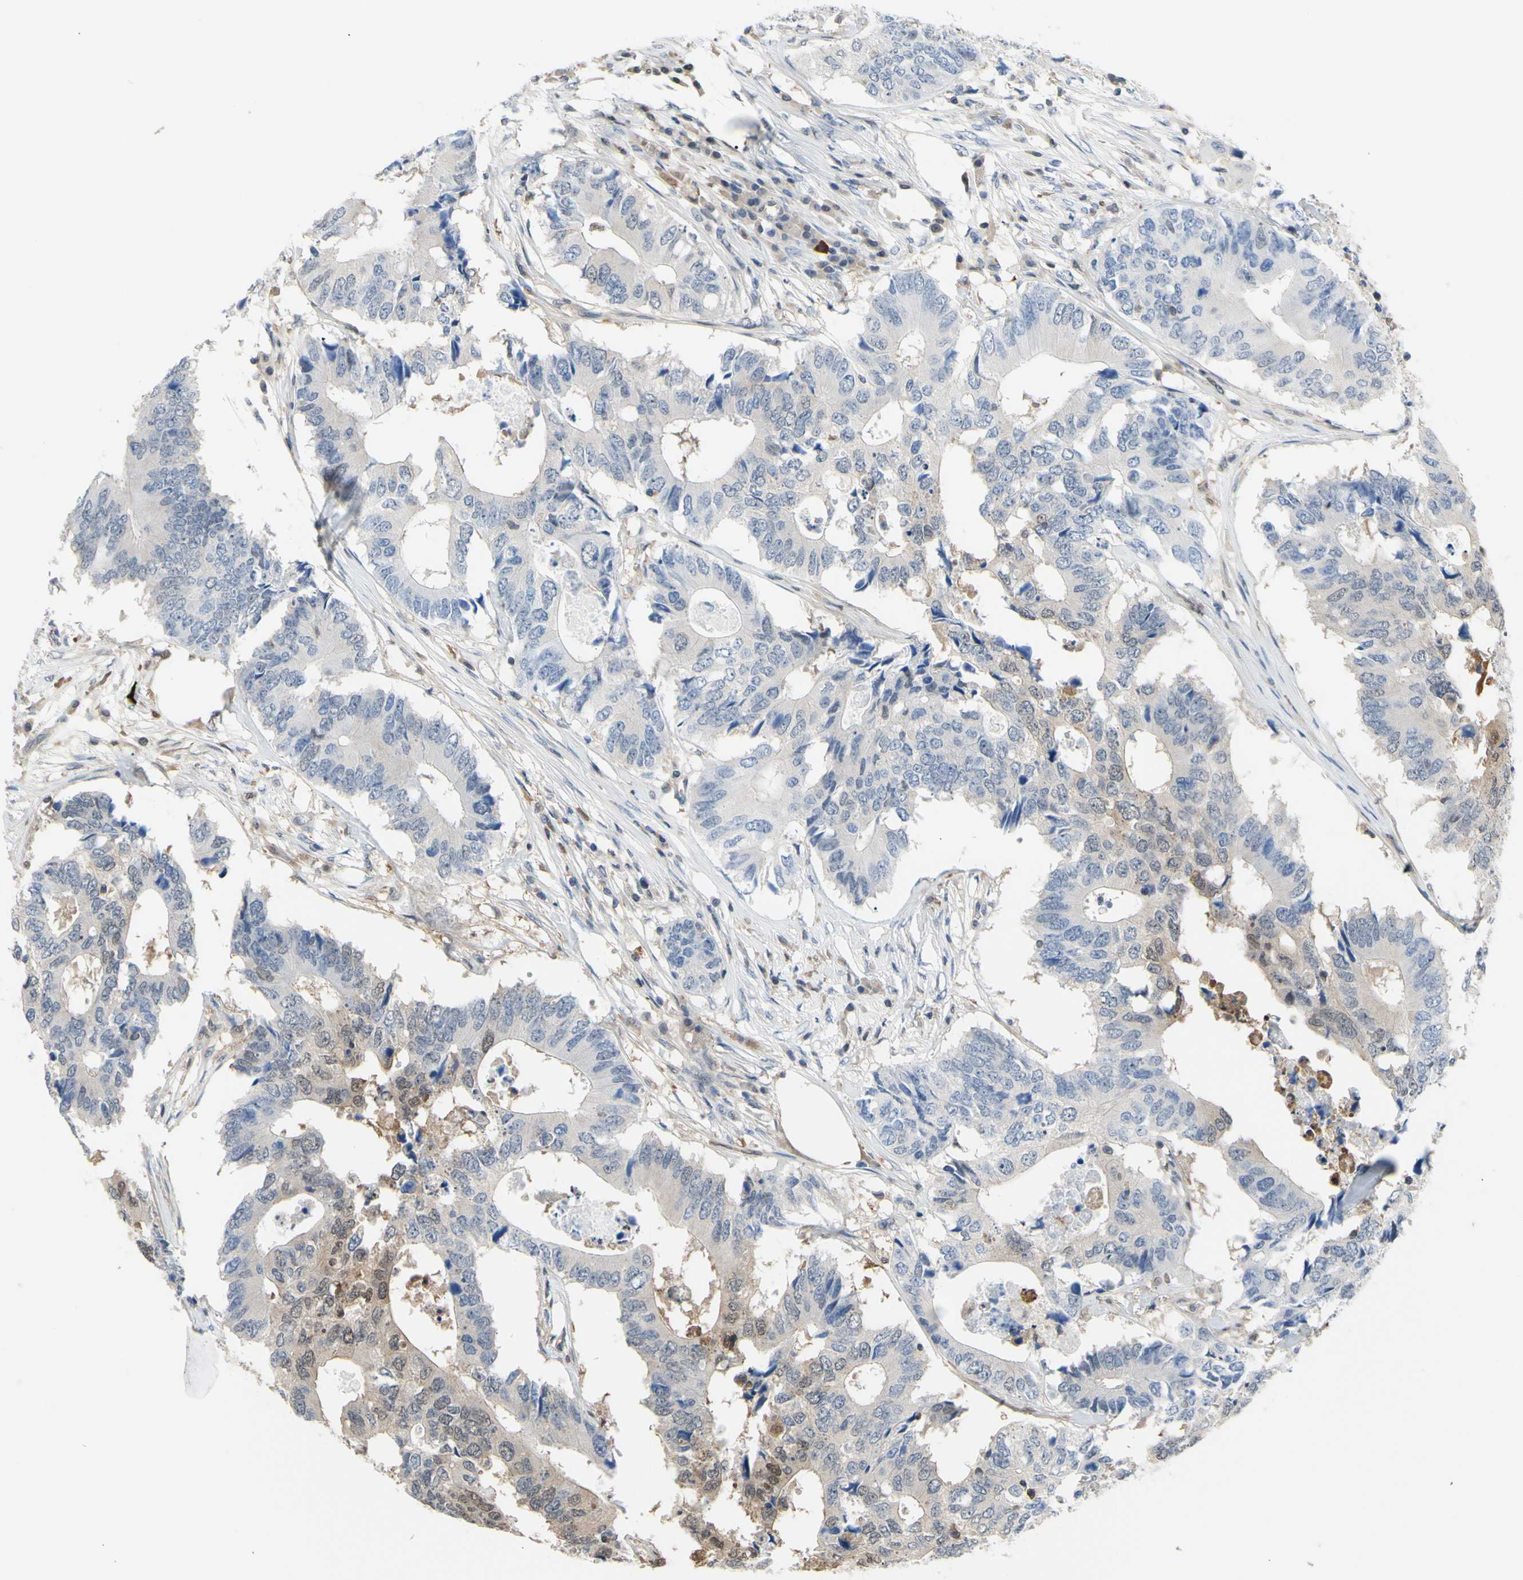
{"staining": {"intensity": "weak", "quantity": "<25%", "location": "cytoplasmic/membranous,nuclear"}, "tissue": "colorectal cancer", "cell_type": "Tumor cells", "image_type": "cancer", "snomed": [{"axis": "morphology", "description": "Adenocarcinoma, NOS"}, {"axis": "topography", "description": "Colon"}], "caption": "Histopathology image shows no significant protein positivity in tumor cells of colorectal cancer. The staining is performed using DAB (3,3'-diaminobenzidine) brown chromogen with nuclei counter-stained in using hematoxylin.", "gene": "UPK3B", "patient": {"sex": "male", "age": 71}}